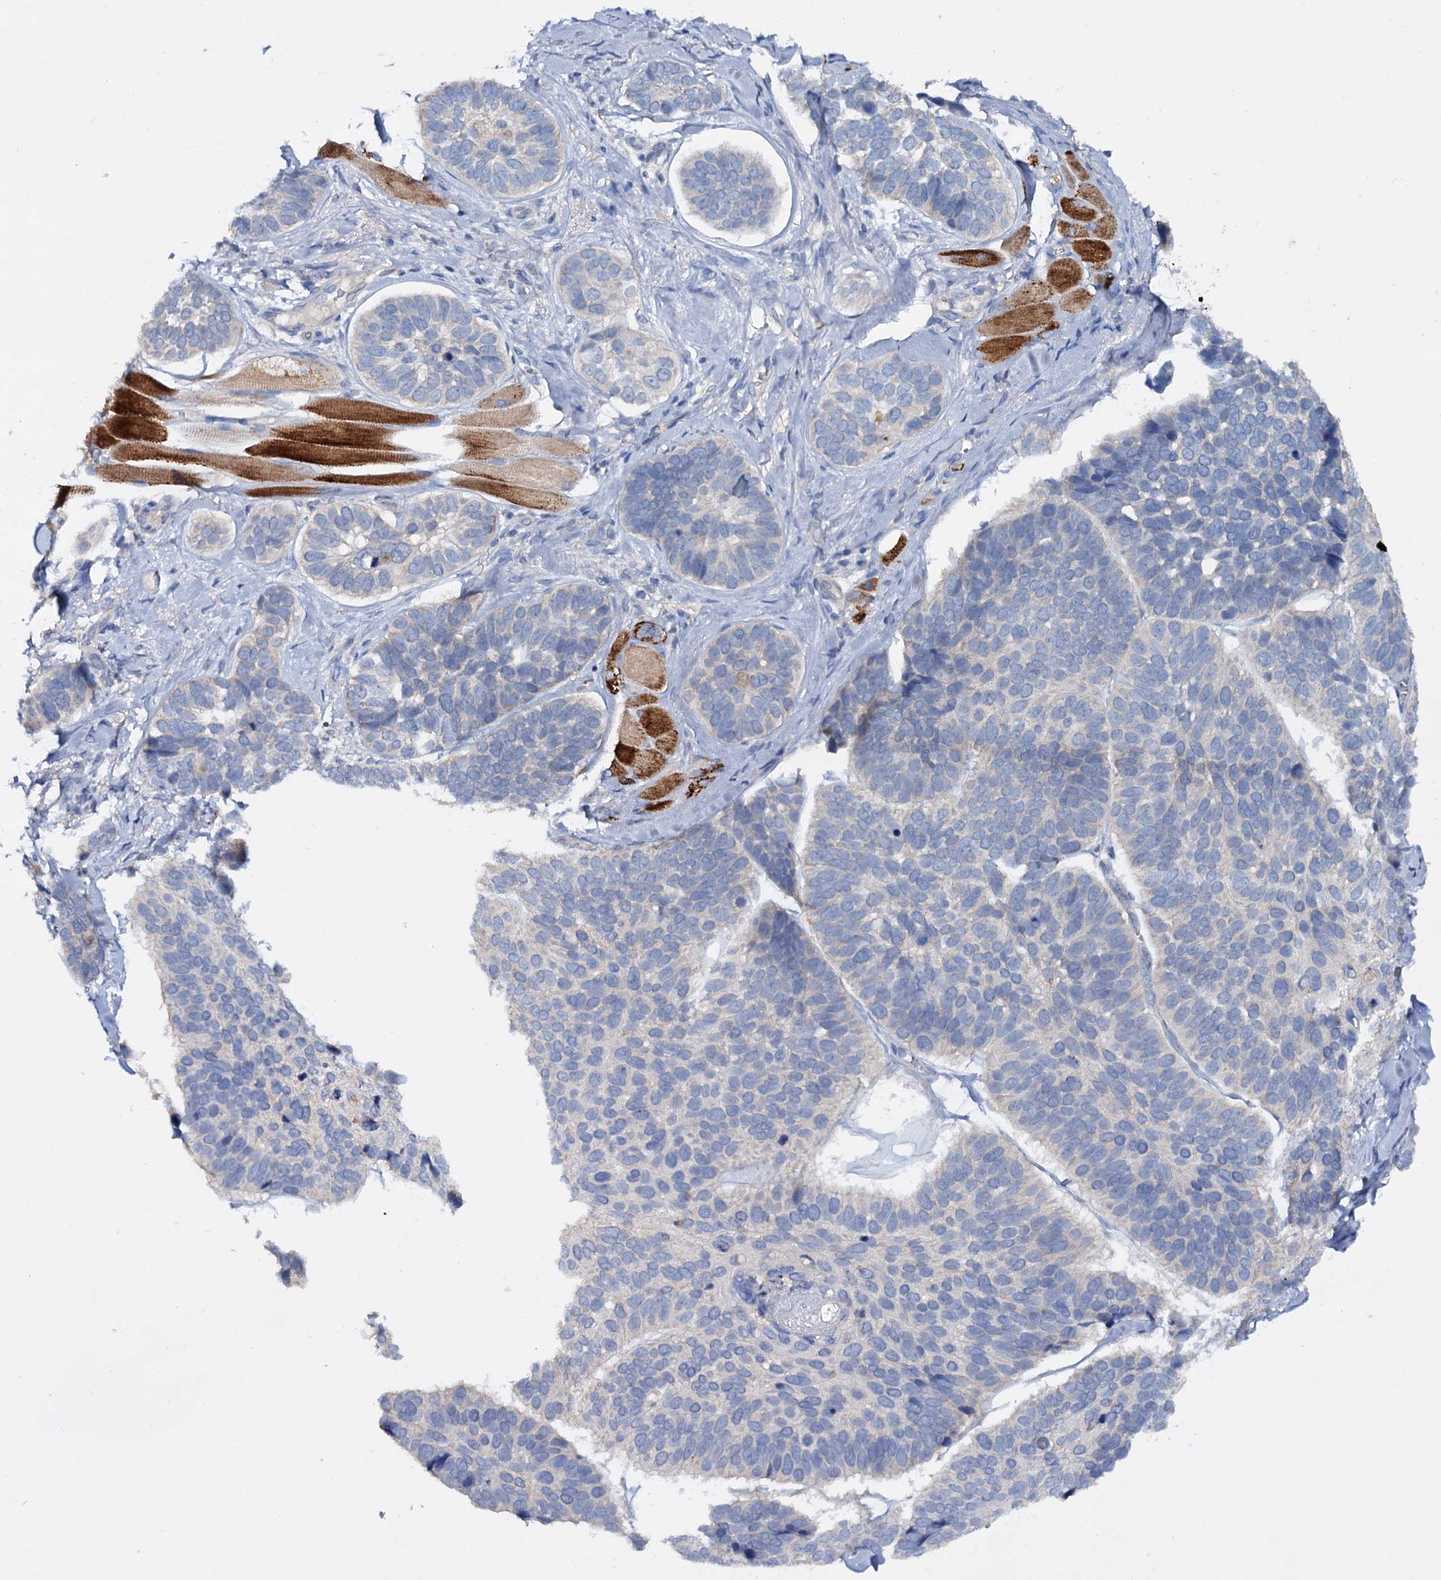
{"staining": {"intensity": "negative", "quantity": "none", "location": "none"}, "tissue": "skin cancer", "cell_type": "Tumor cells", "image_type": "cancer", "snomed": [{"axis": "morphology", "description": "Basal cell carcinoma"}, {"axis": "topography", "description": "Skin"}], "caption": "The immunohistochemistry (IHC) micrograph has no significant expression in tumor cells of basal cell carcinoma (skin) tissue.", "gene": "ETFBKMT", "patient": {"sex": "male", "age": 62}}